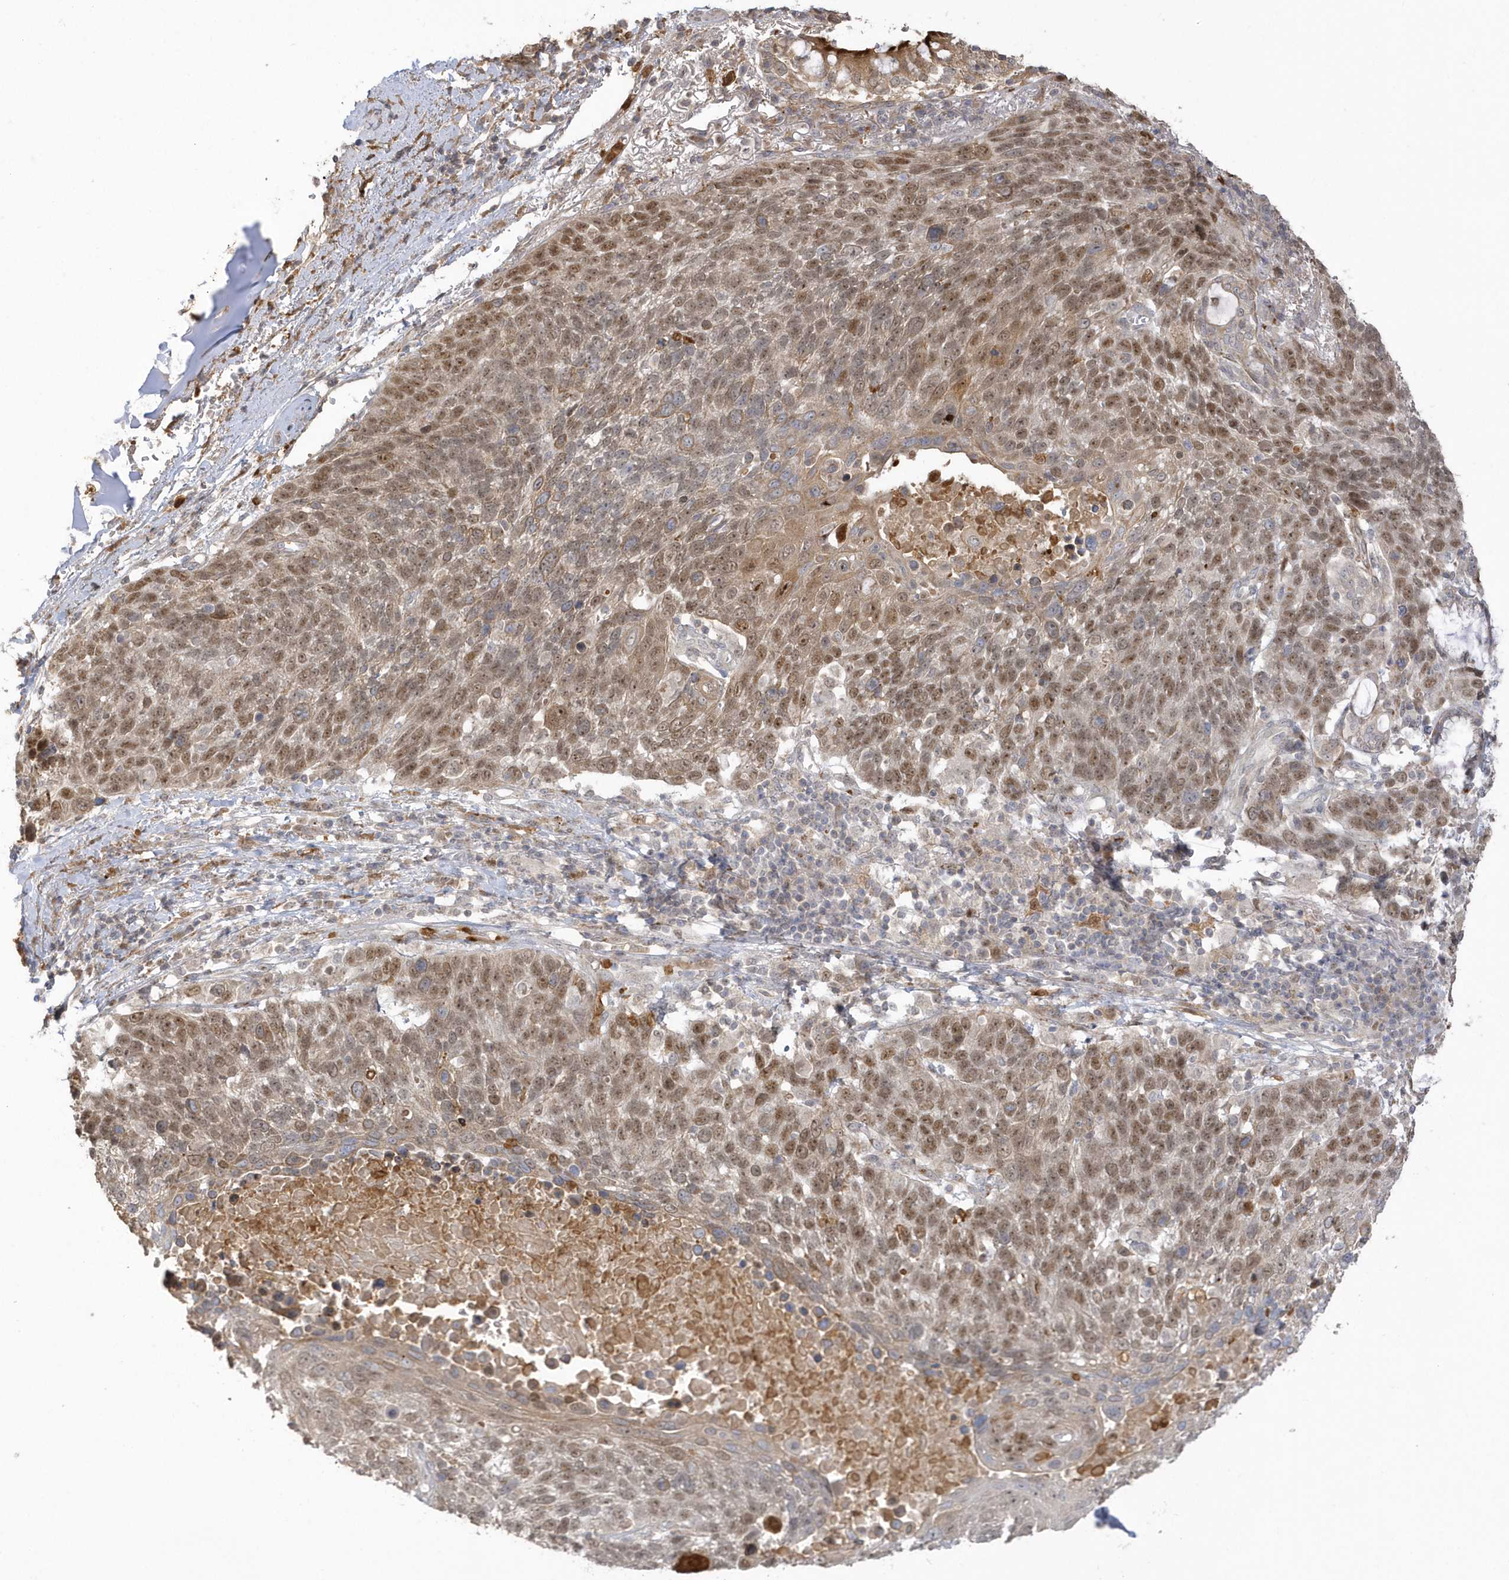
{"staining": {"intensity": "moderate", "quantity": ">75%", "location": "nuclear"}, "tissue": "lung cancer", "cell_type": "Tumor cells", "image_type": "cancer", "snomed": [{"axis": "morphology", "description": "Squamous cell carcinoma, NOS"}, {"axis": "topography", "description": "Lung"}], "caption": "The image exhibits a brown stain indicating the presence of a protein in the nuclear of tumor cells in lung squamous cell carcinoma. (DAB (3,3'-diaminobenzidine) IHC, brown staining for protein, blue staining for nuclei).", "gene": "NAF1", "patient": {"sex": "male", "age": 66}}